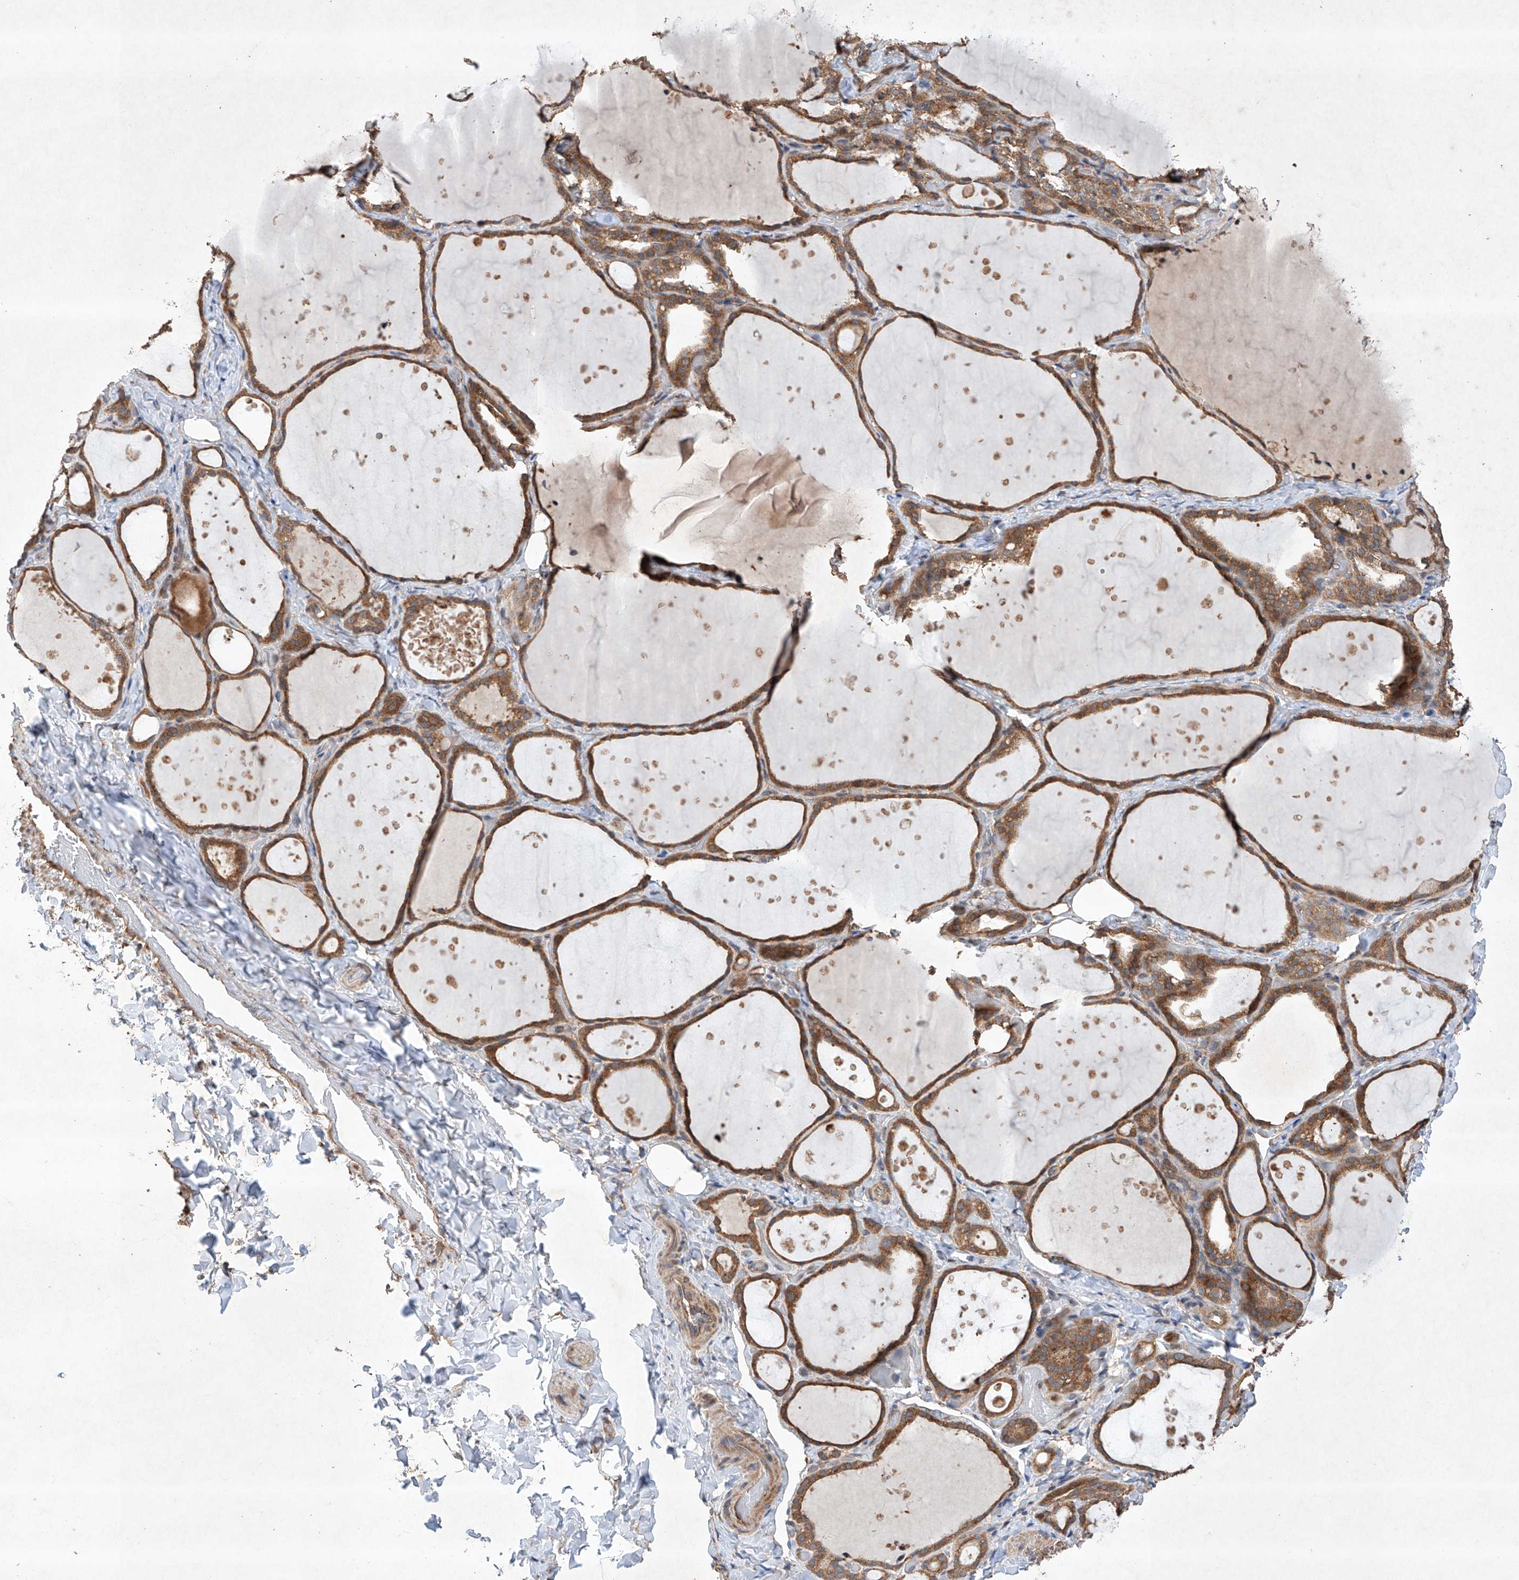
{"staining": {"intensity": "moderate", "quantity": ">75%", "location": "cytoplasmic/membranous"}, "tissue": "thyroid gland", "cell_type": "Glandular cells", "image_type": "normal", "snomed": [{"axis": "morphology", "description": "Normal tissue, NOS"}, {"axis": "topography", "description": "Thyroid gland"}], "caption": "Glandular cells display moderate cytoplasmic/membranous expression in approximately >75% of cells in benign thyroid gland.", "gene": "LURAP1", "patient": {"sex": "female", "age": 44}}